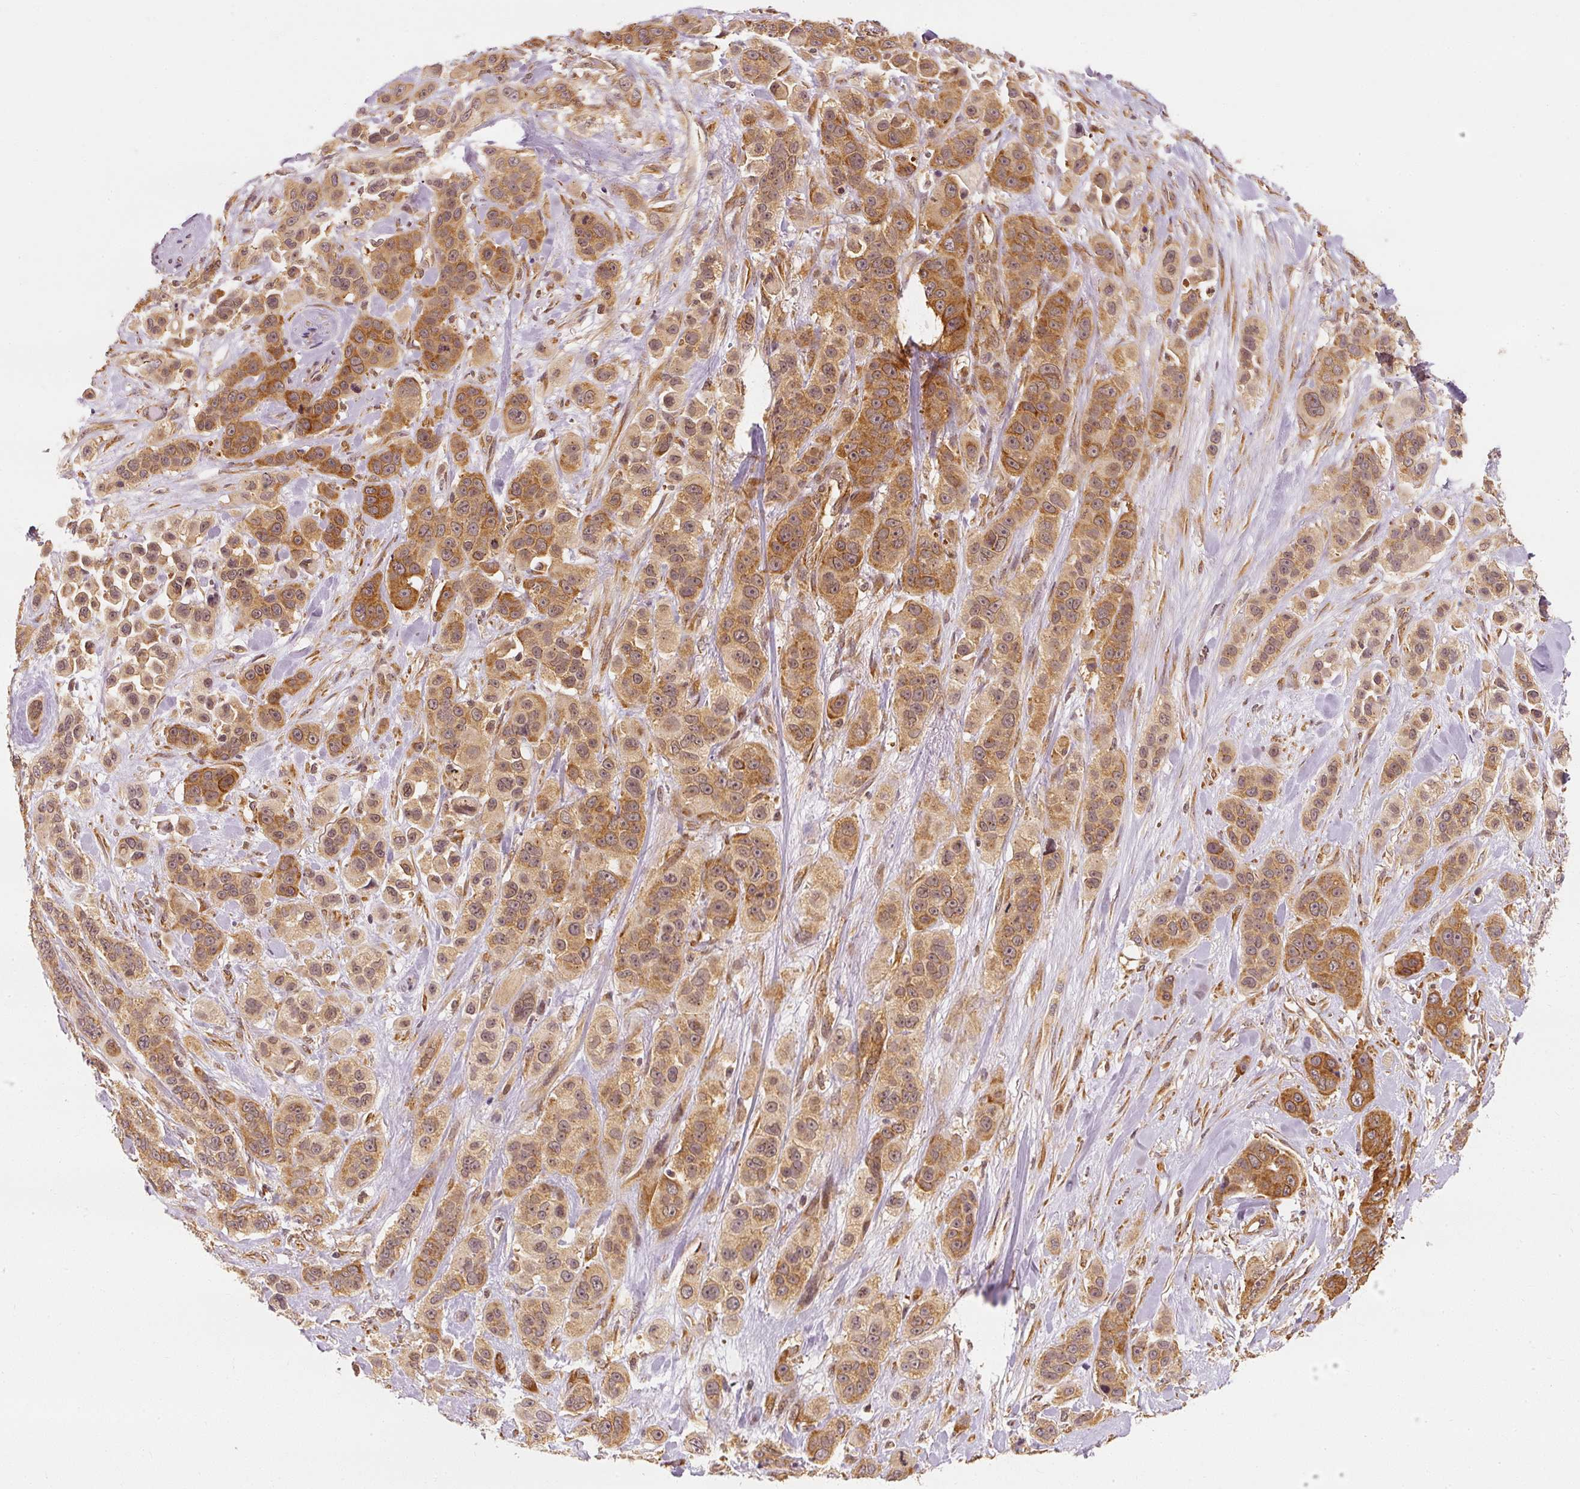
{"staining": {"intensity": "moderate", "quantity": ">75%", "location": "cytoplasmic/membranous"}, "tissue": "skin cancer", "cell_type": "Tumor cells", "image_type": "cancer", "snomed": [{"axis": "morphology", "description": "Squamous cell carcinoma, NOS"}, {"axis": "topography", "description": "Skin"}], "caption": "Brown immunohistochemical staining in human skin cancer demonstrates moderate cytoplasmic/membranous staining in about >75% of tumor cells.", "gene": "EEF1A2", "patient": {"sex": "male", "age": 67}}